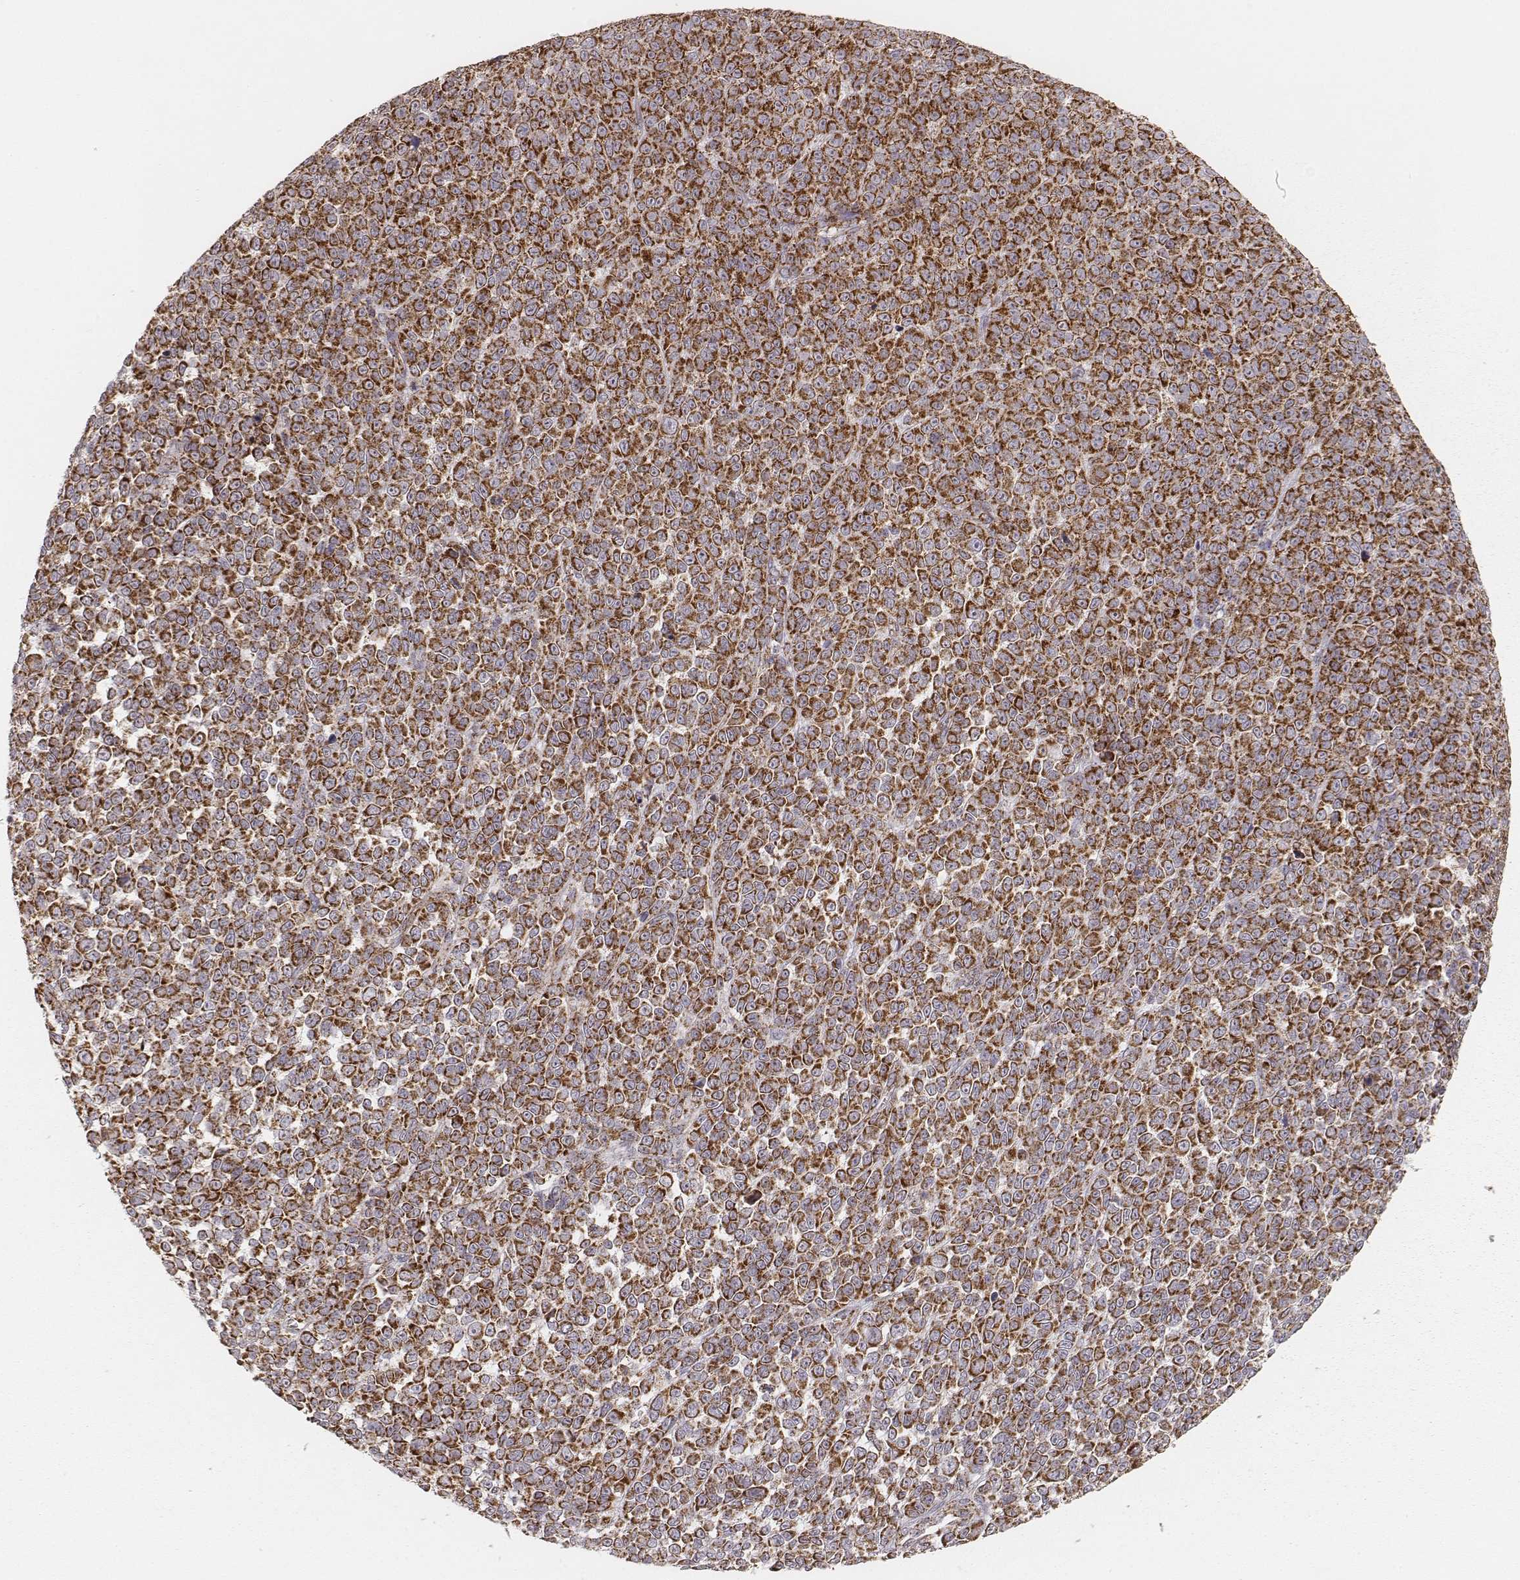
{"staining": {"intensity": "strong", "quantity": ">75%", "location": "cytoplasmic/membranous"}, "tissue": "melanoma", "cell_type": "Tumor cells", "image_type": "cancer", "snomed": [{"axis": "morphology", "description": "Malignant melanoma, NOS"}, {"axis": "topography", "description": "Skin"}], "caption": "High-power microscopy captured an immunohistochemistry (IHC) image of malignant melanoma, revealing strong cytoplasmic/membranous positivity in approximately >75% of tumor cells.", "gene": "CS", "patient": {"sex": "female", "age": 95}}